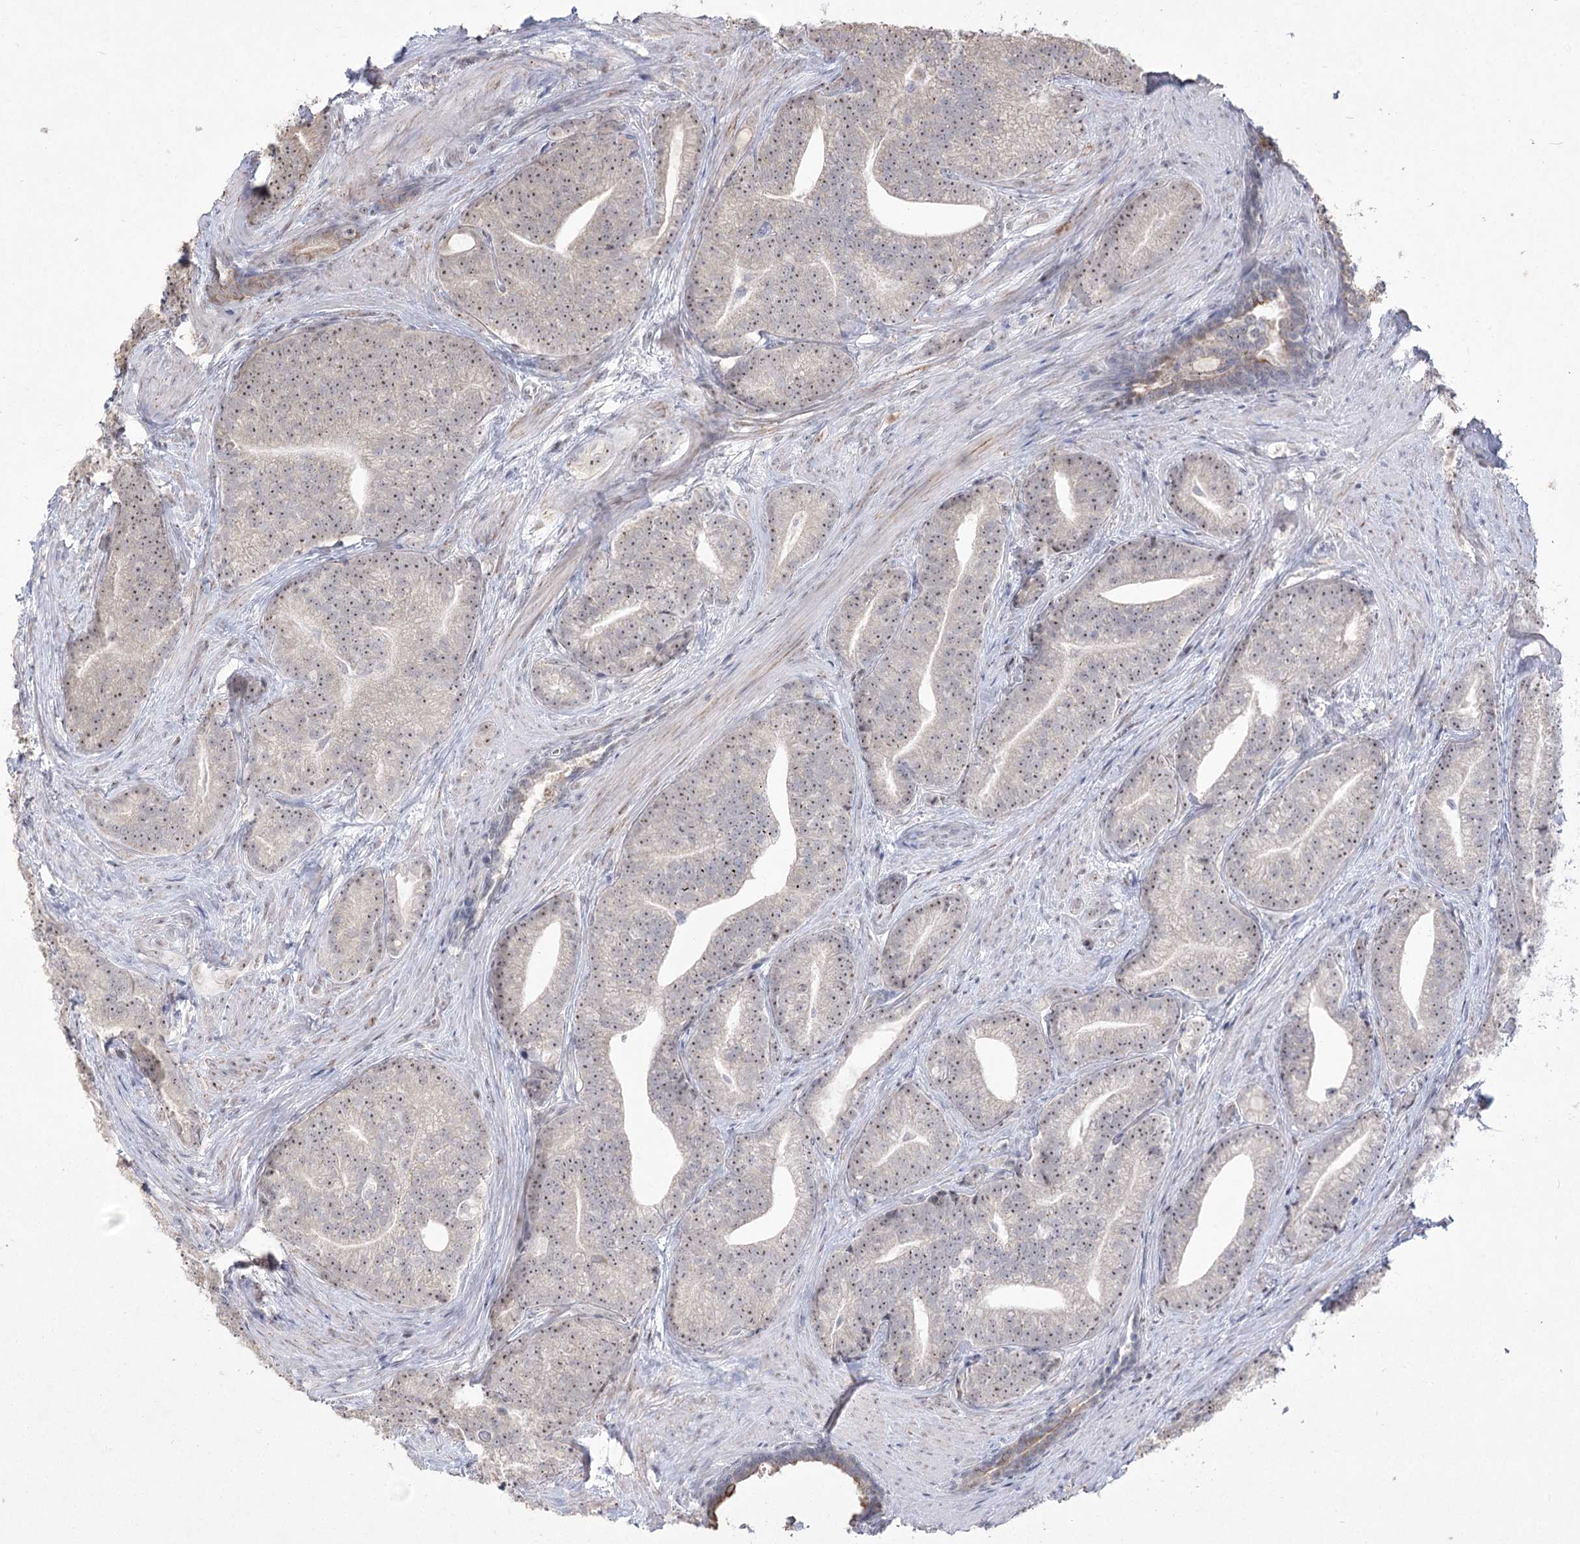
{"staining": {"intensity": "weak", "quantity": "25%-75%", "location": "nuclear"}, "tissue": "prostate cancer", "cell_type": "Tumor cells", "image_type": "cancer", "snomed": [{"axis": "morphology", "description": "Adenocarcinoma, Low grade"}, {"axis": "topography", "description": "Prostate"}], "caption": "The immunohistochemical stain labels weak nuclear positivity in tumor cells of adenocarcinoma (low-grade) (prostate) tissue.", "gene": "DDX50", "patient": {"sex": "male", "age": 71}}